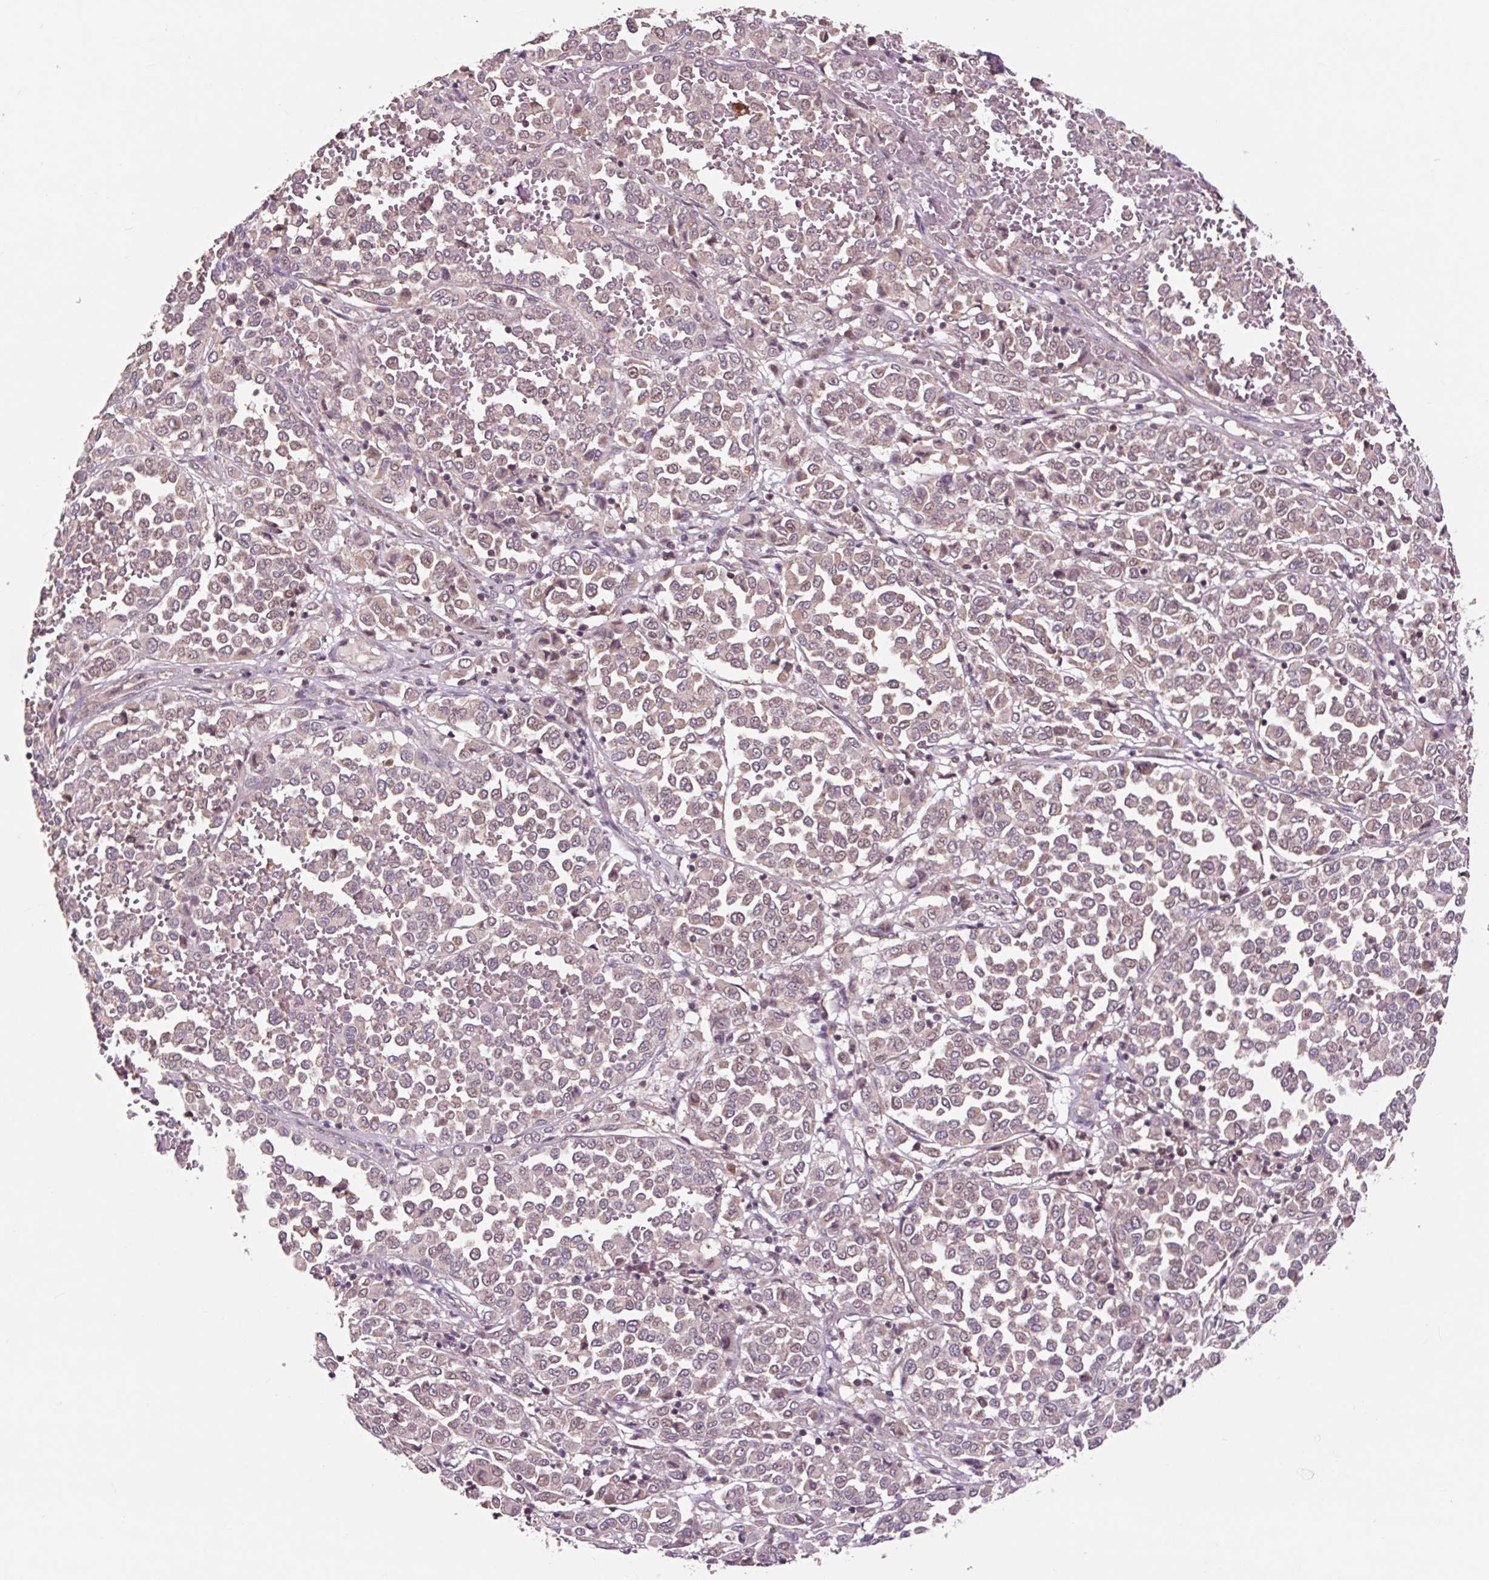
{"staining": {"intensity": "weak", "quantity": "25%-75%", "location": "cytoplasmic/membranous"}, "tissue": "melanoma", "cell_type": "Tumor cells", "image_type": "cancer", "snomed": [{"axis": "morphology", "description": "Malignant melanoma, Metastatic site"}, {"axis": "topography", "description": "Pancreas"}], "caption": "Malignant melanoma (metastatic site) was stained to show a protein in brown. There is low levels of weak cytoplasmic/membranous expression in approximately 25%-75% of tumor cells.", "gene": "MMS19", "patient": {"sex": "female", "age": 30}}